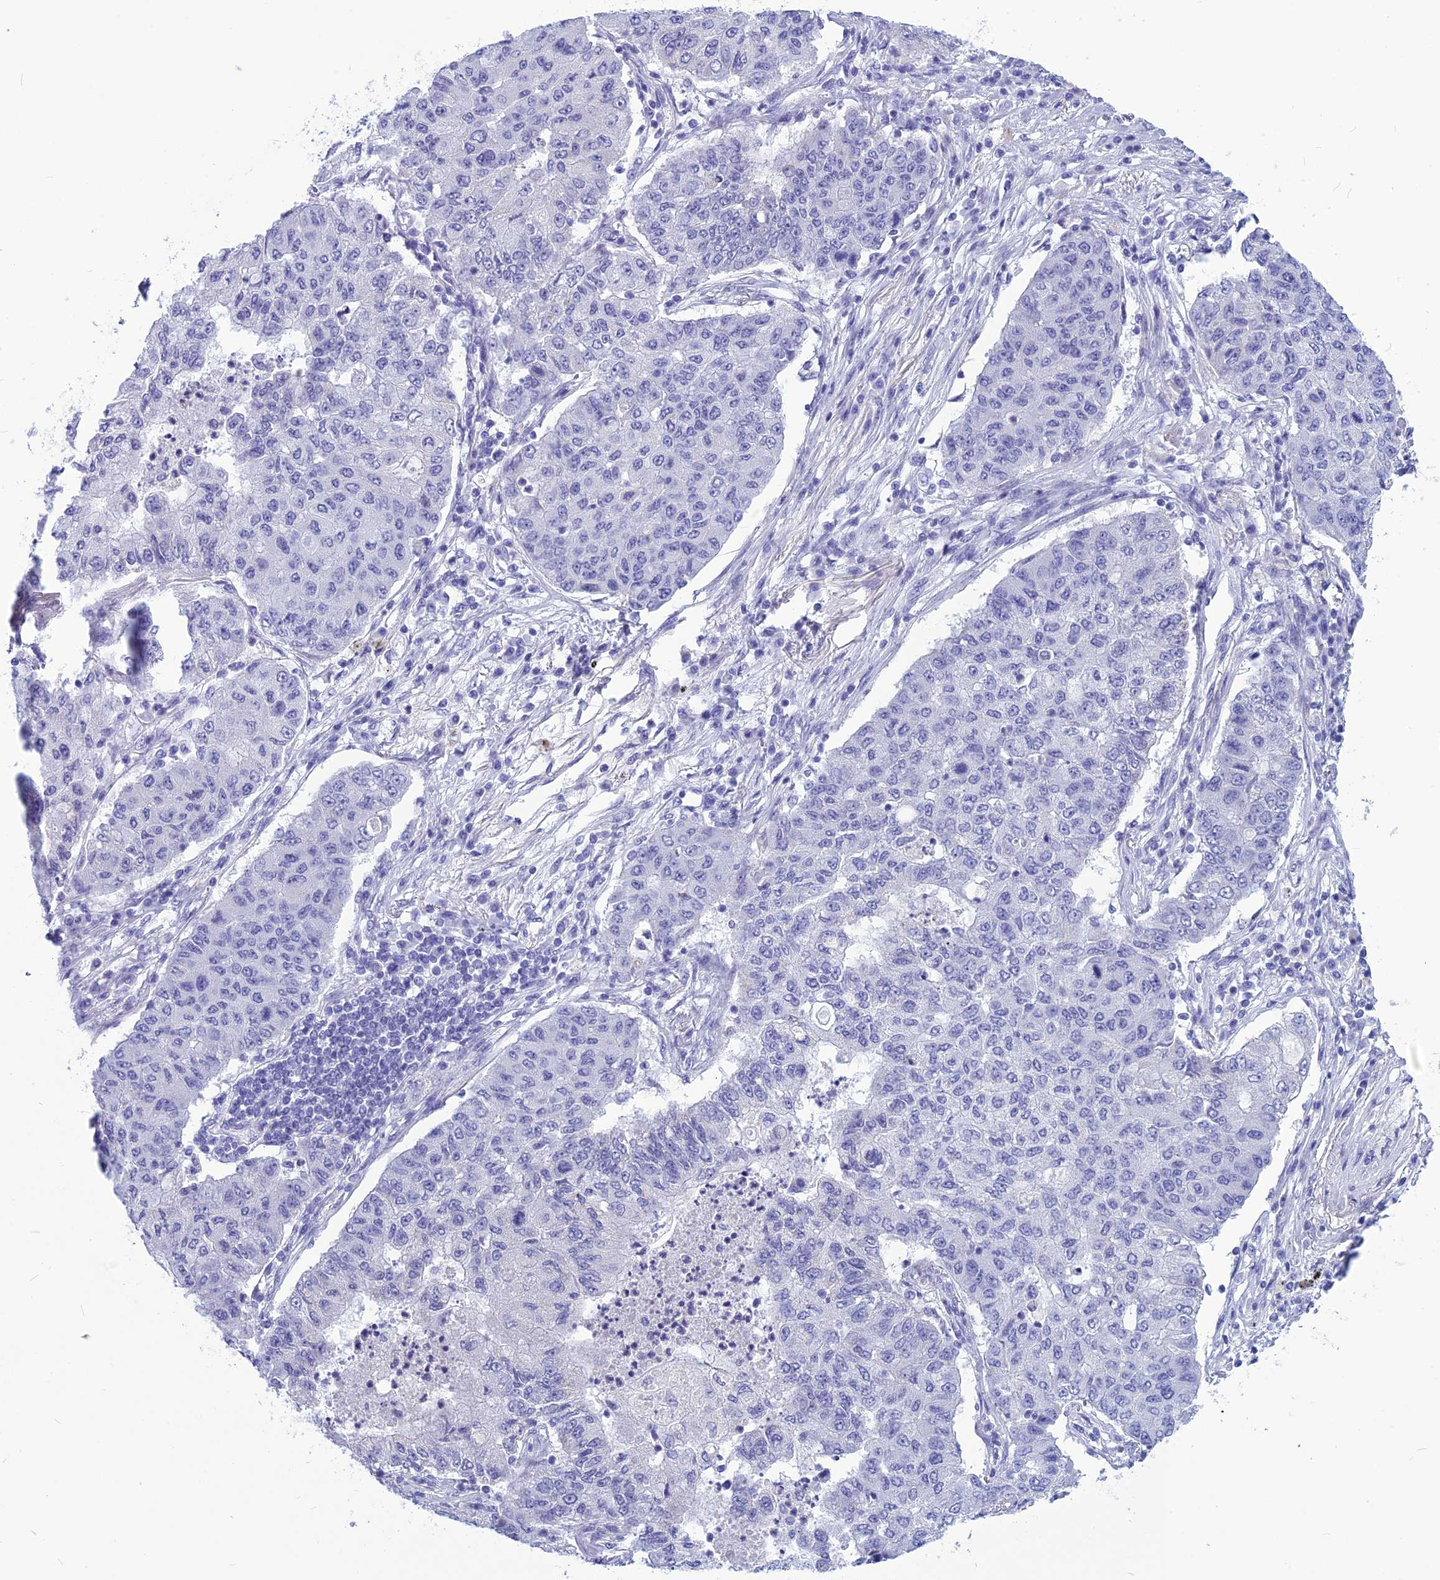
{"staining": {"intensity": "negative", "quantity": "none", "location": "none"}, "tissue": "lung cancer", "cell_type": "Tumor cells", "image_type": "cancer", "snomed": [{"axis": "morphology", "description": "Squamous cell carcinoma, NOS"}, {"axis": "topography", "description": "Lung"}], "caption": "DAB (3,3'-diaminobenzidine) immunohistochemical staining of human lung cancer (squamous cell carcinoma) displays no significant positivity in tumor cells.", "gene": "BBS2", "patient": {"sex": "male", "age": 74}}